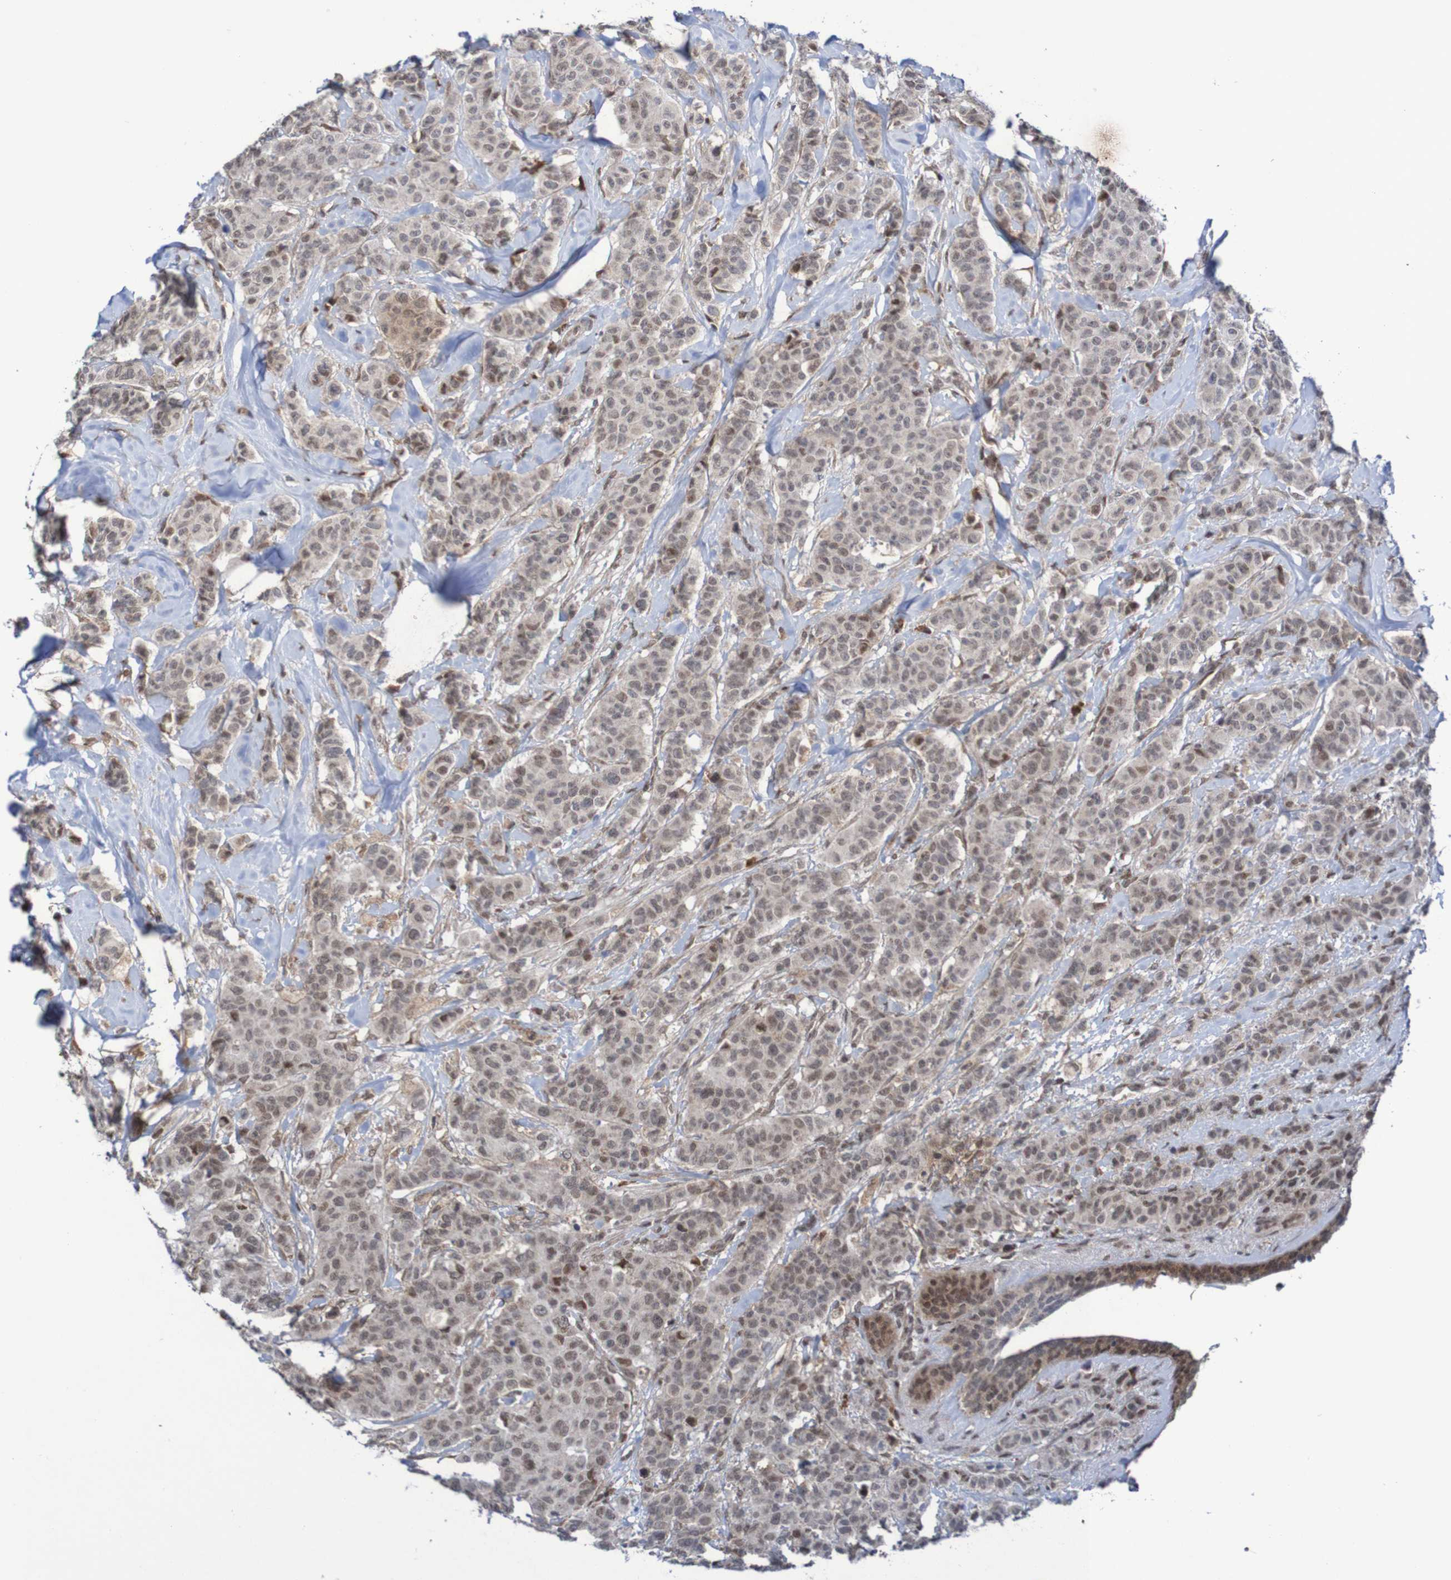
{"staining": {"intensity": "weak", "quantity": ">75%", "location": "cytoplasmic/membranous,nuclear"}, "tissue": "breast cancer", "cell_type": "Tumor cells", "image_type": "cancer", "snomed": [{"axis": "morphology", "description": "Normal tissue, NOS"}, {"axis": "morphology", "description": "Duct carcinoma"}, {"axis": "topography", "description": "Breast"}], "caption": "Immunohistochemistry photomicrograph of breast cancer (intraductal carcinoma) stained for a protein (brown), which reveals low levels of weak cytoplasmic/membranous and nuclear positivity in approximately >75% of tumor cells.", "gene": "ITLN1", "patient": {"sex": "female", "age": 40}}